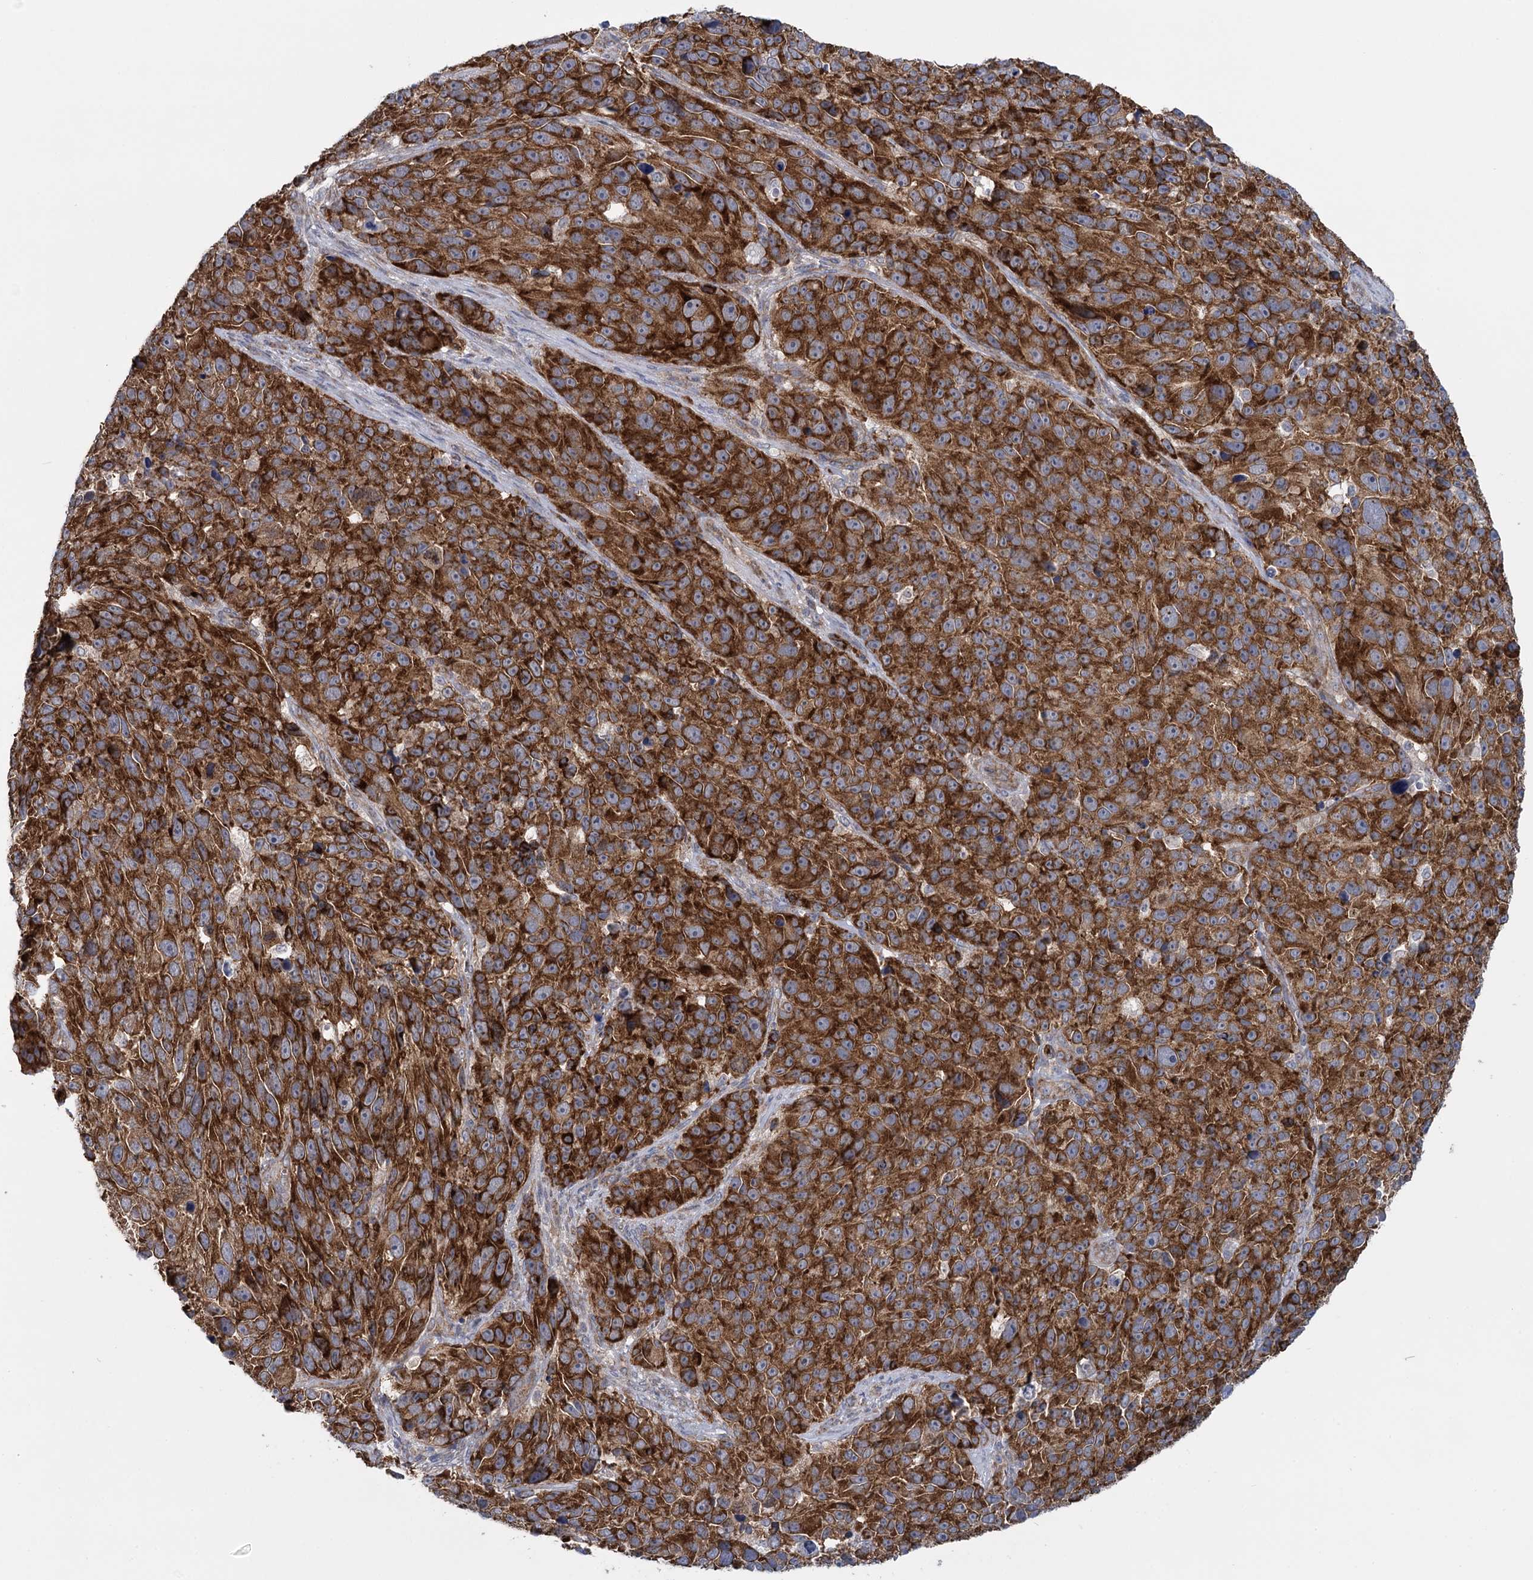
{"staining": {"intensity": "strong", "quantity": ">75%", "location": "cytoplasmic/membranous"}, "tissue": "melanoma", "cell_type": "Tumor cells", "image_type": "cancer", "snomed": [{"axis": "morphology", "description": "Malignant melanoma, NOS"}, {"axis": "topography", "description": "Skin"}], "caption": "Melanoma was stained to show a protein in brown. There is high levels of strong cytoplasmic/membranous staining in about >75% of tumor cells.", "gene": "GSTM2", "patient": {"sex": "male", "age": 84}}